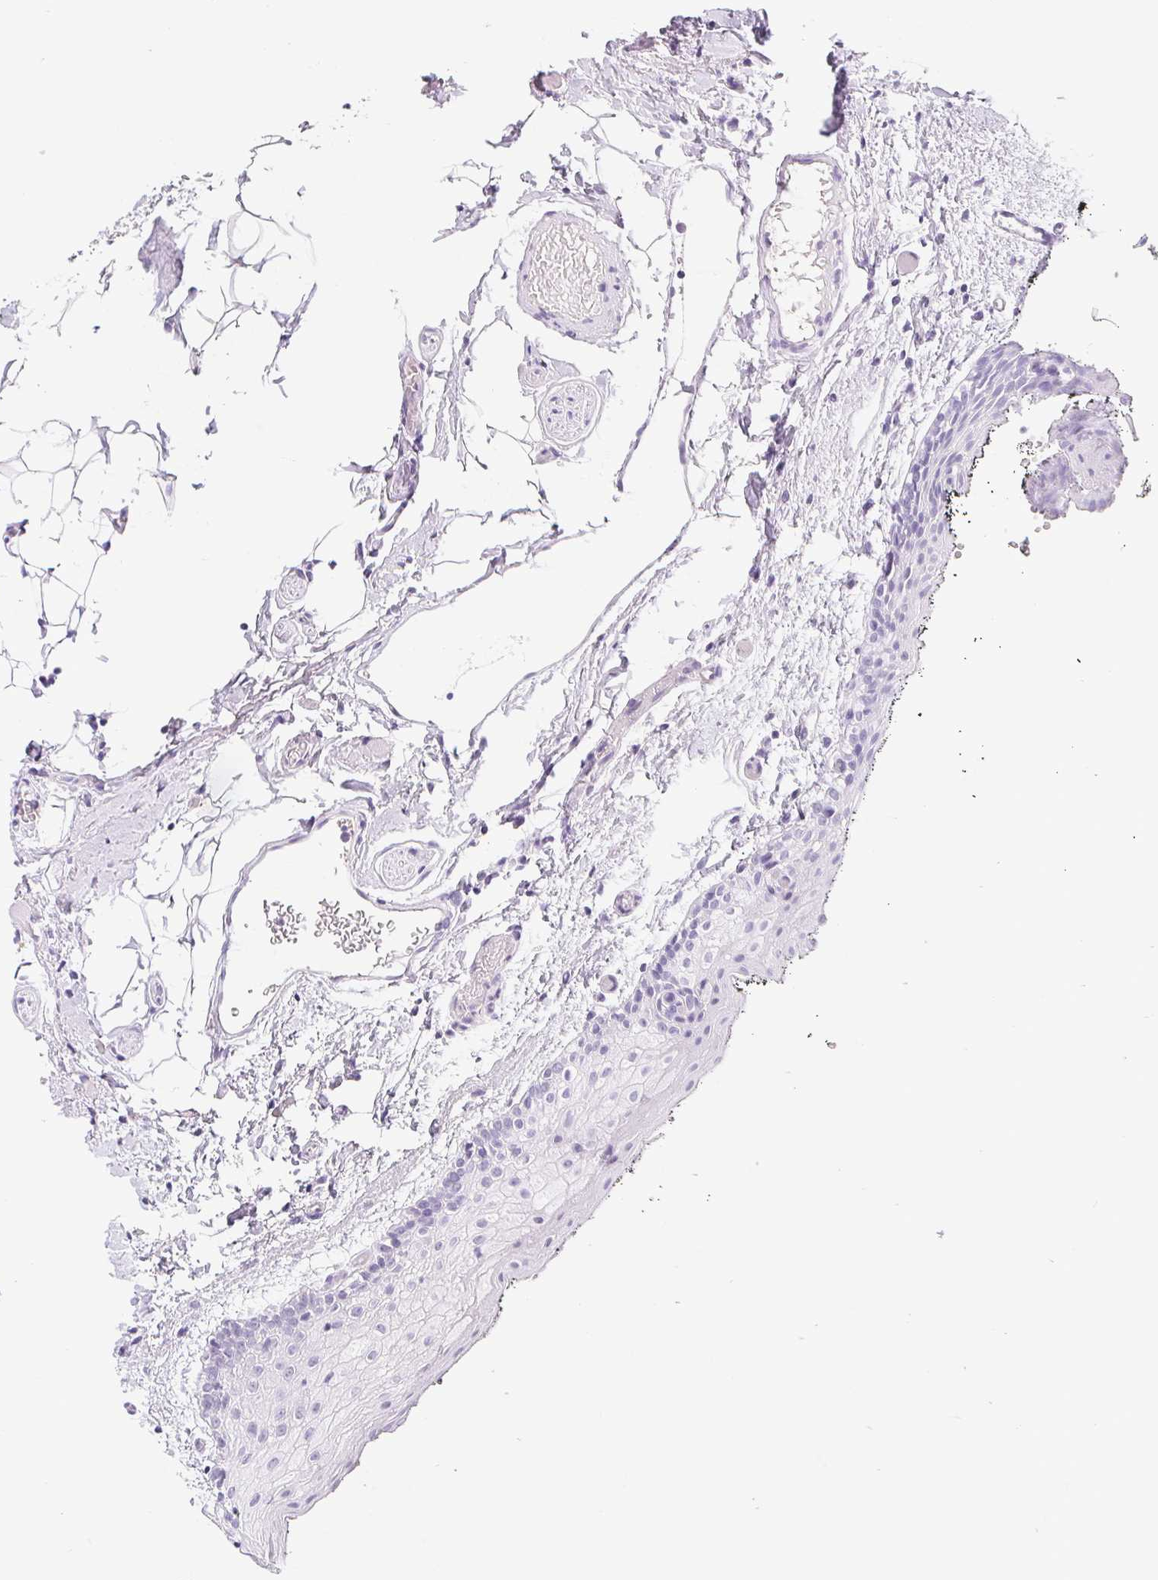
{"staining": {"intensity": "negative", "quantity": "none", "location": "none"}, "tissue": "oral mucosa", "cell_type": "Squamous epithelial cells", "image_type": "normal", "snomed": [{"axis": "morphology", "description": "Normal tissue, NOS"}, {"axis": "morphology", "description": "Squamous cell carcinoma, NOS"}, {"axis": "topography", "description": "Oral tissue"}, {"axis": "topography", "description": "Head-Neck"}], "caption": "There is no significant staining in squamous epithelial cells of oral mucosa.", "gene": "BCAS1", "patient": {"sex": "male", "age": 58}}